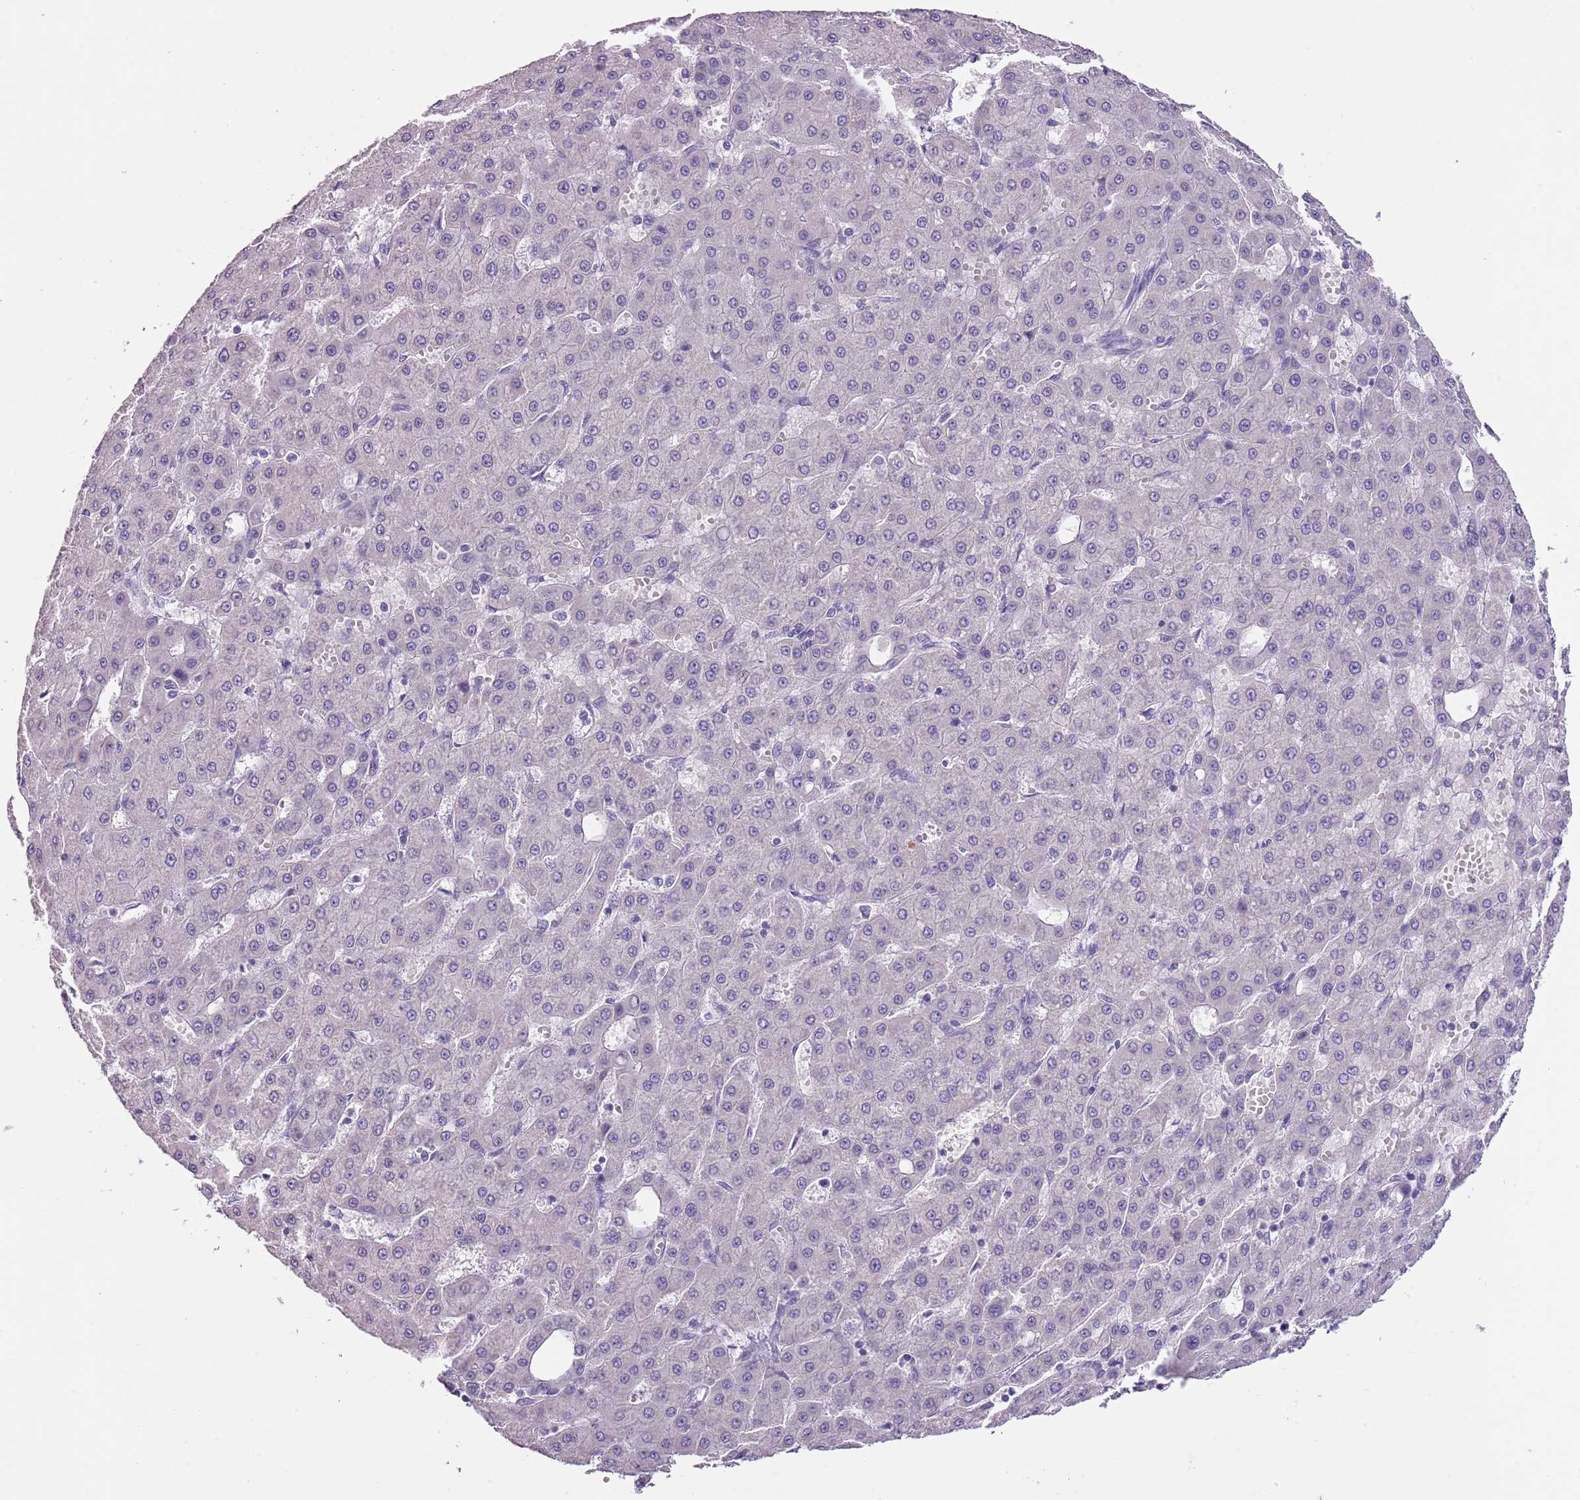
{"staining": {"intensity": "negative", "quantity": "none", "location": "none"}, "tissue": "liver cancer", "cell_type": "Tumor cells", "image_type": "cancer", "snomed": [{"axis": "morphology", "description": "Carcinoma, Hepatocellular, NOS"}, {"axis": "topography", "description": "Liver"}], "caption": "Tumor cells are negative for brown protein staining in hepatocellular carcinoma (liver).", "gene": "SLC35E3", "patient": {"sex": "male", "age": 47}}